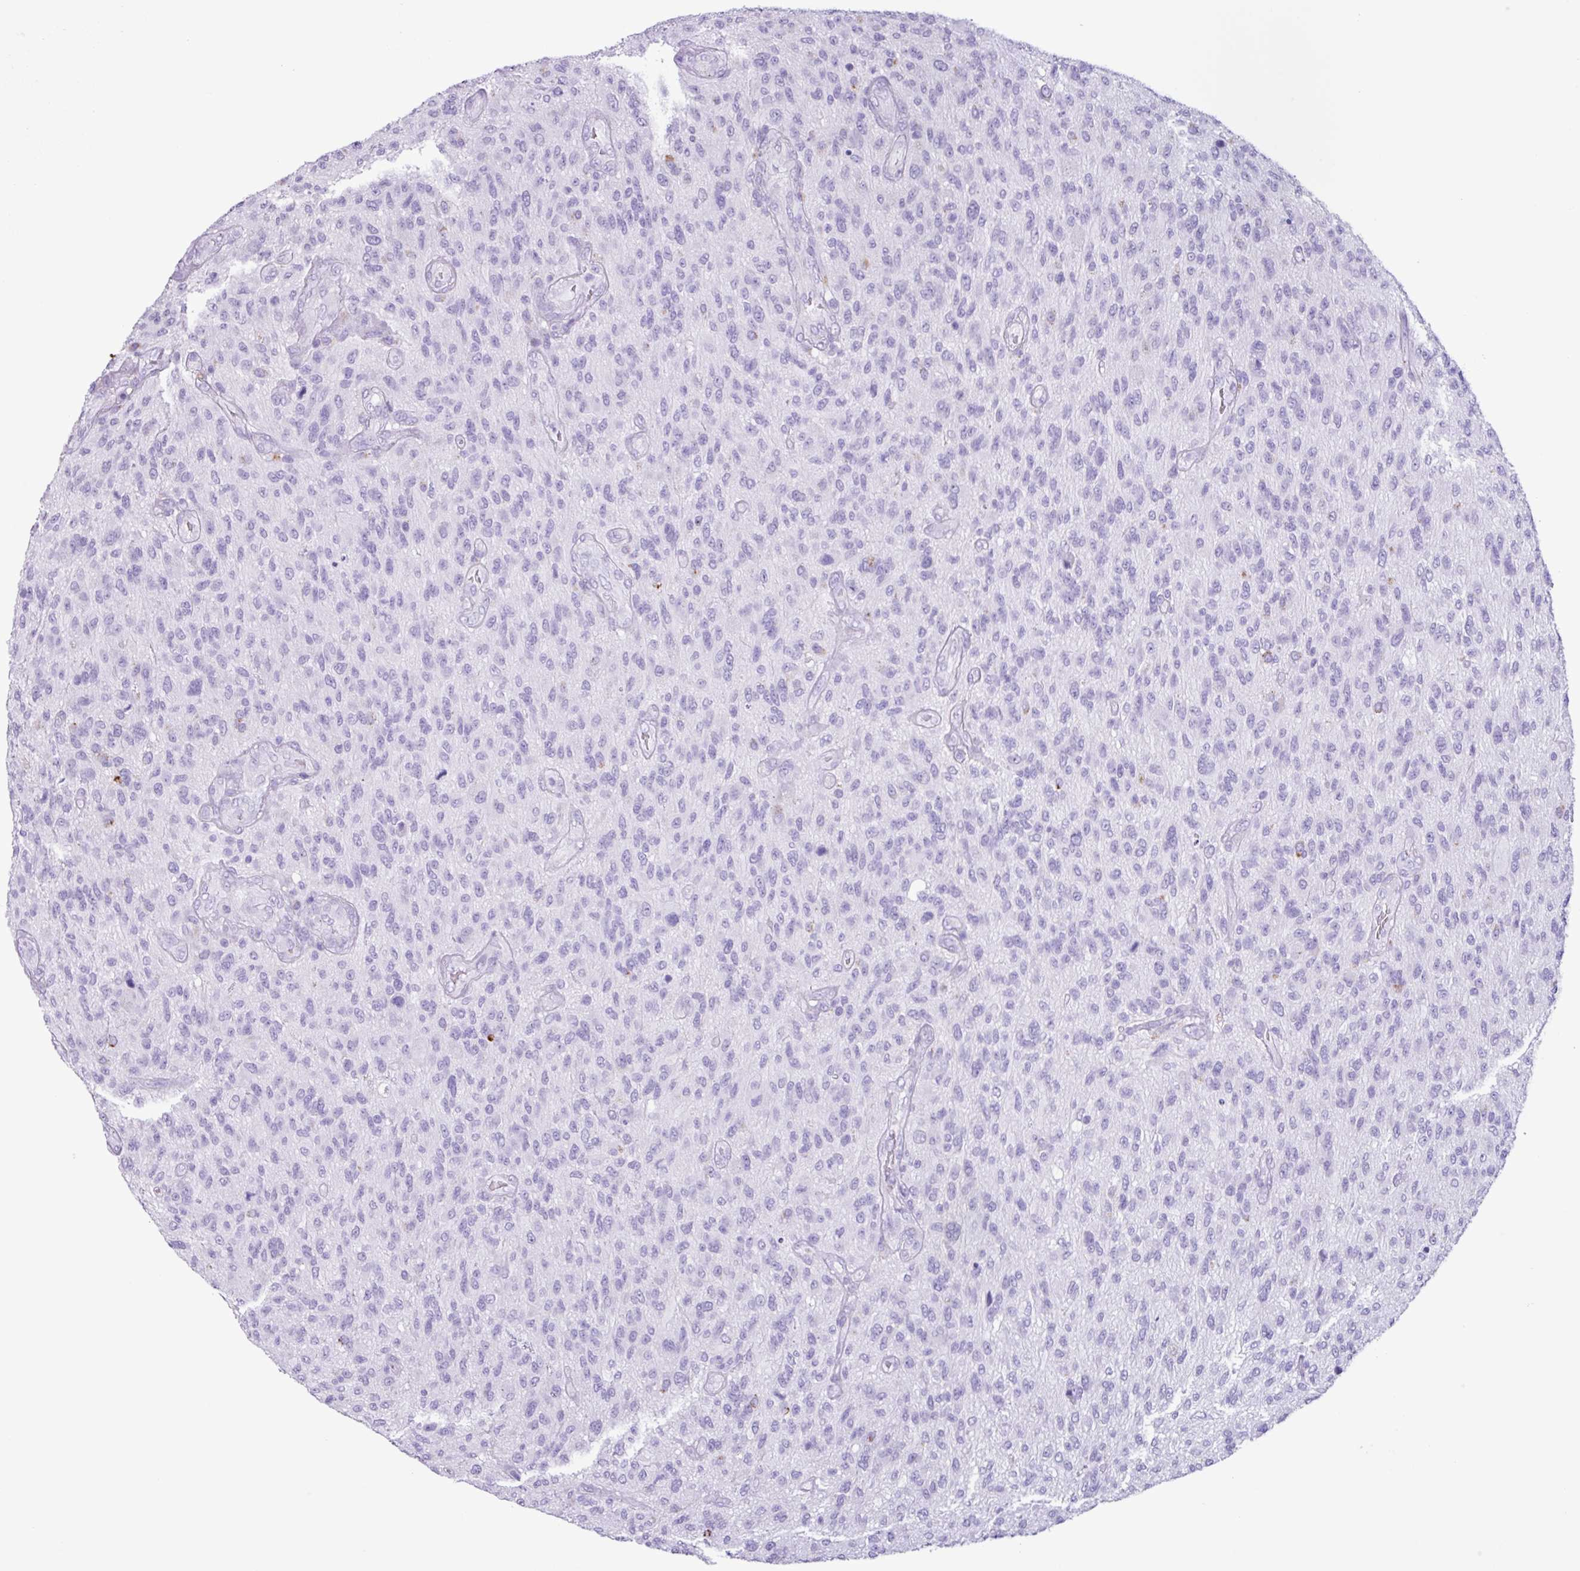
{"staining": {"intensity": "negative", "quantity": "none", "location": "none"}, "tissue": "glioma", "cell_type": "Tumor cells", "image_type": "cancer", "snomed": [{"axis": "morphology", "description": "Glioma, malignant, High grade"}, {"axis": "topography", "description": "Brain"}], "caption": "High magnification brightfield microscopy of malignant glioma (high-grade) stained with DAB (3,3'-diaminobenzidine) (brown) and counterstained with hematoxylin (blue): tumor cells show no significant staining. (Immunohistochemistry (ihc), brightfield microscopy, high magnification).", "gene": "AGO3", "patient": {"sex": "male", "age": 47}}